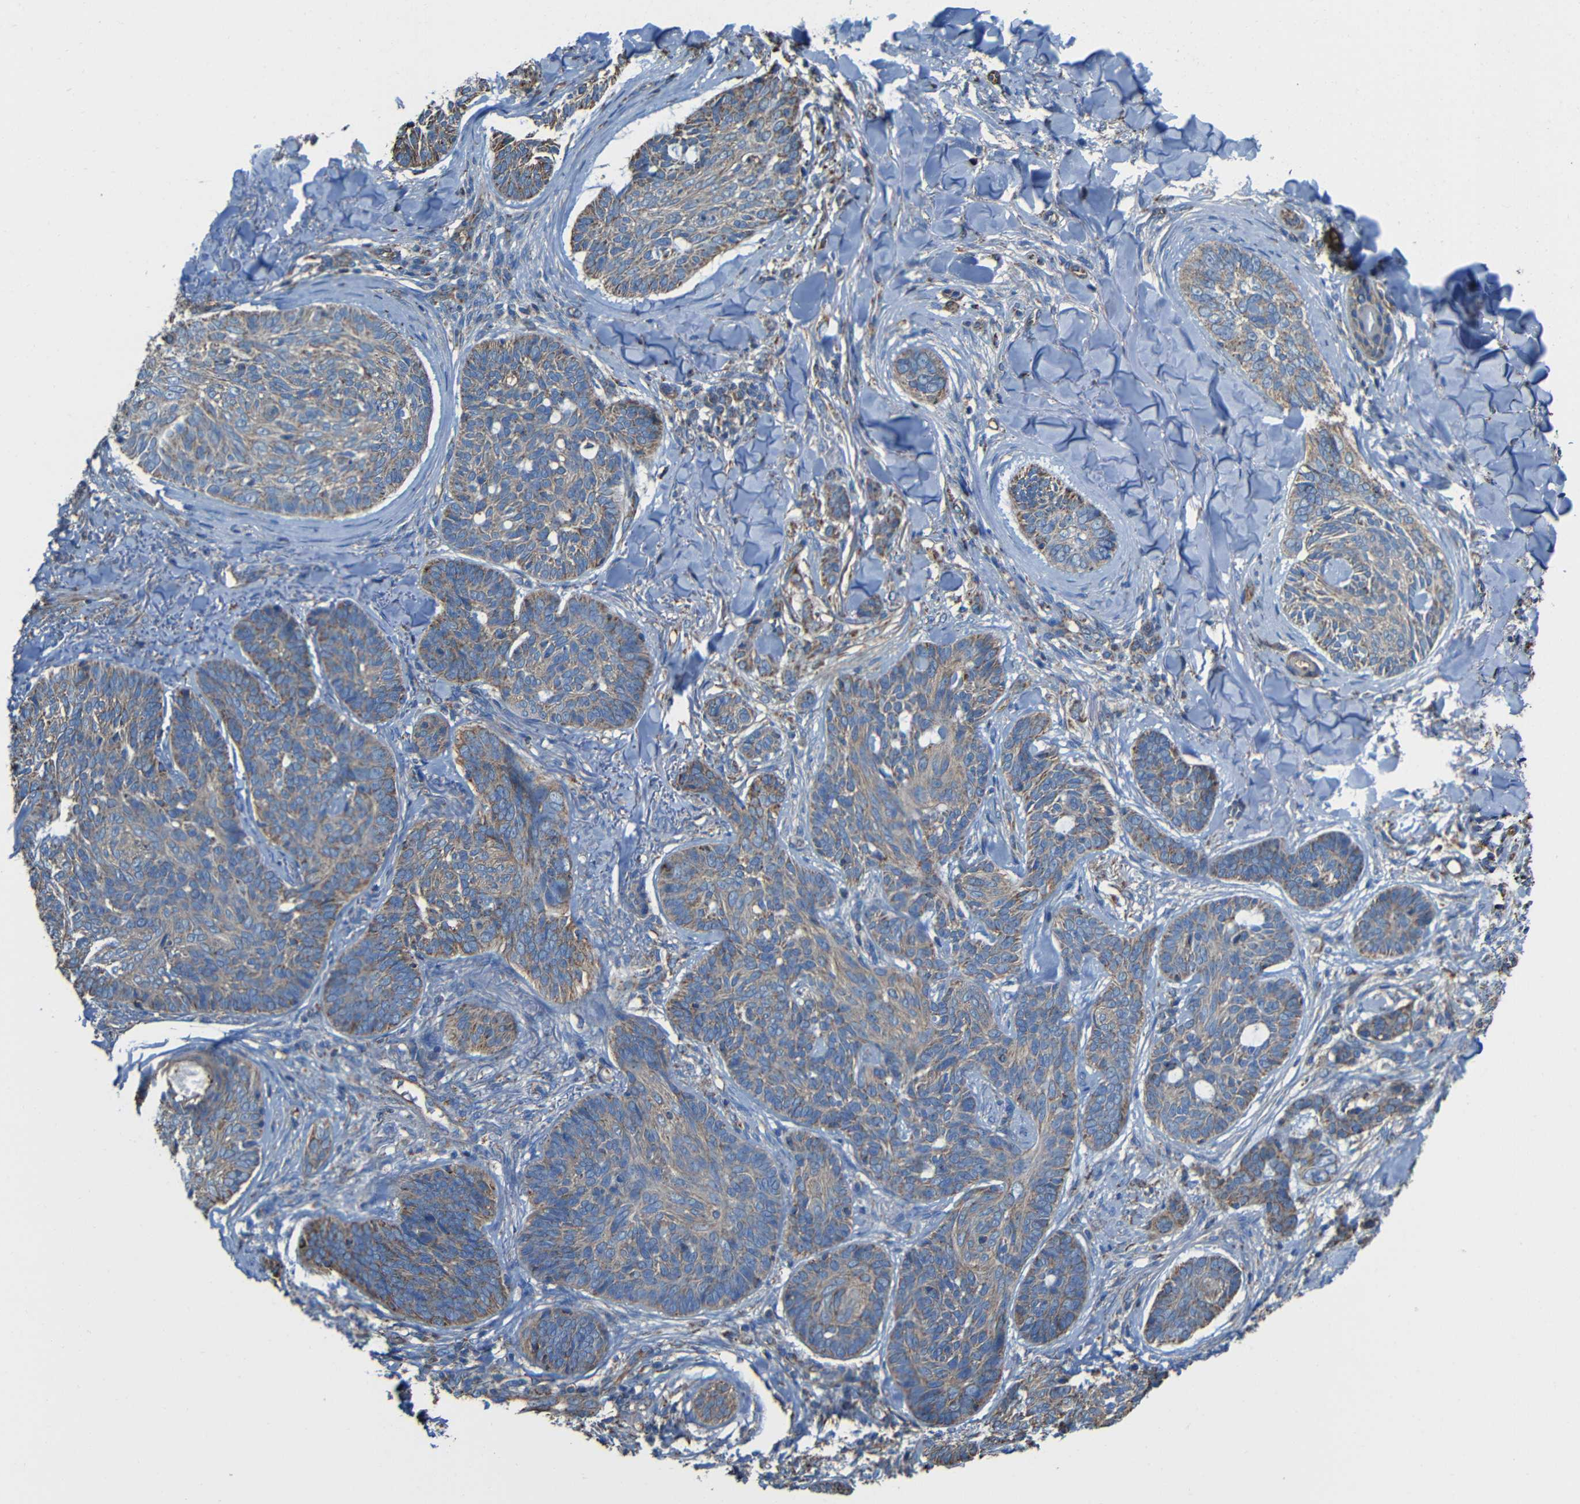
{"staining": {"intensity": "moderate", "quantity": ">75%", "location": "cytoplasmic/membranous"}, "tissue": "skin cancer", "cell_type": "Tumor cells", "image_type": "cancer", "snomed": [{"axis": "morphology", "description": "Basal cell carcinoma"}, {"axis": "topography", "description": "Skin"}], "caption": "Immunohistochemical staining of skin cancer reveals medium levels of moderate cytoplasmic/membranous protein expression in about >75% of tumor cells. The protein is shown in brown color, while the nuclei are stained blue.", "gene": "INTS6L", "patient": {"sex": "male", "age": 43}}